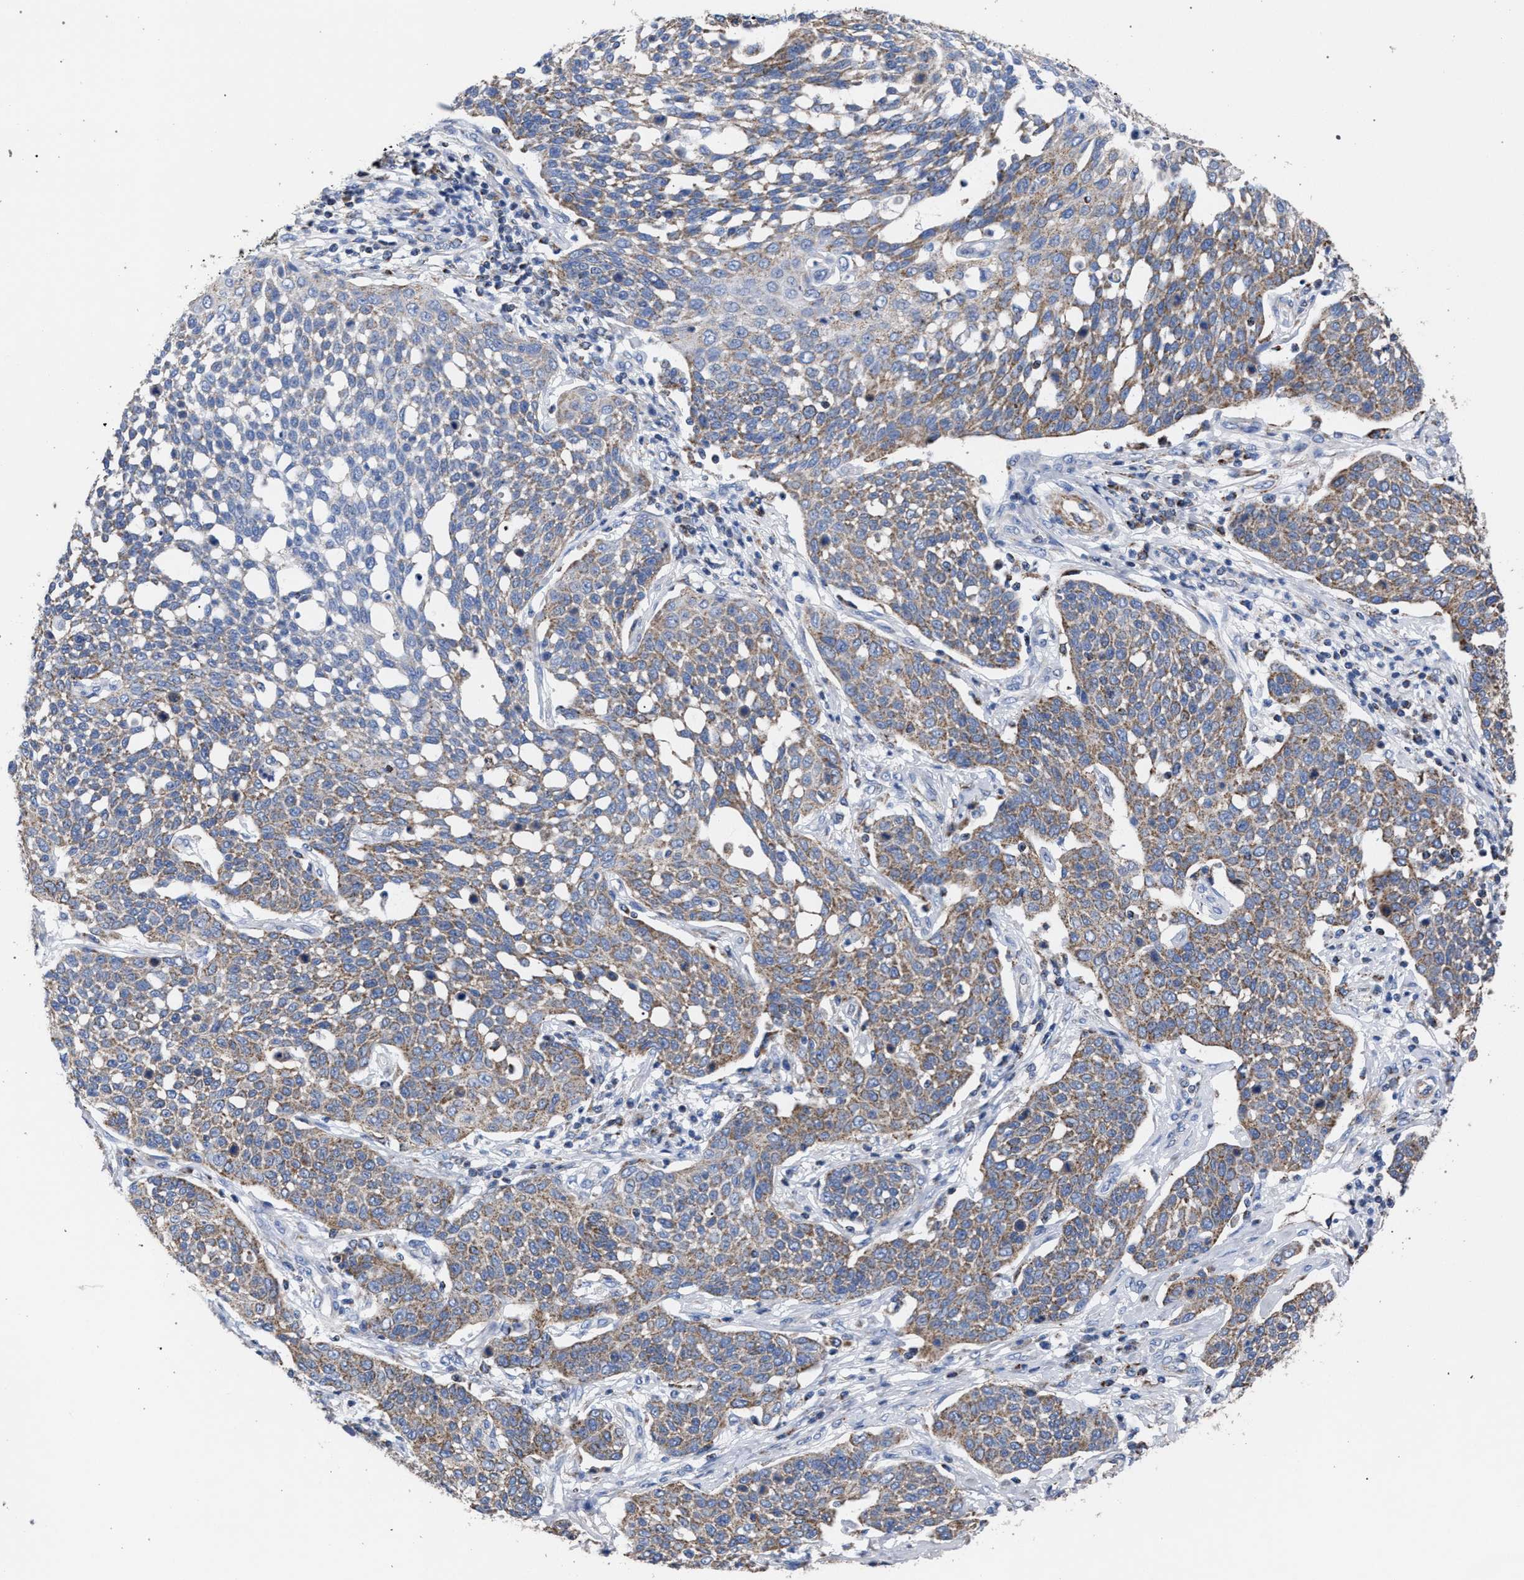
{"staining": {"intensity": "weak", "quantity": "25%-75%", "location": "cytoplasmic/membranous"}, "tissue": "cervical cancer", "cell_type": "Tumor cells", "image_type": "cancer", "snomed": [{"axis": "morphology", "description": "Squamous cell carcinoma, NOS"}, {"axis": "topography", "description": "Cervix"}], "caption": "Immunohistochemistry of human squamous cell carcinoma (cervical) displays low levels of weak cytoplasmic/membranous positivity in approximately 25%-75% of tumor cells.", "gene": "ACADS", "patient": {"sex": "female", "age": 34}}